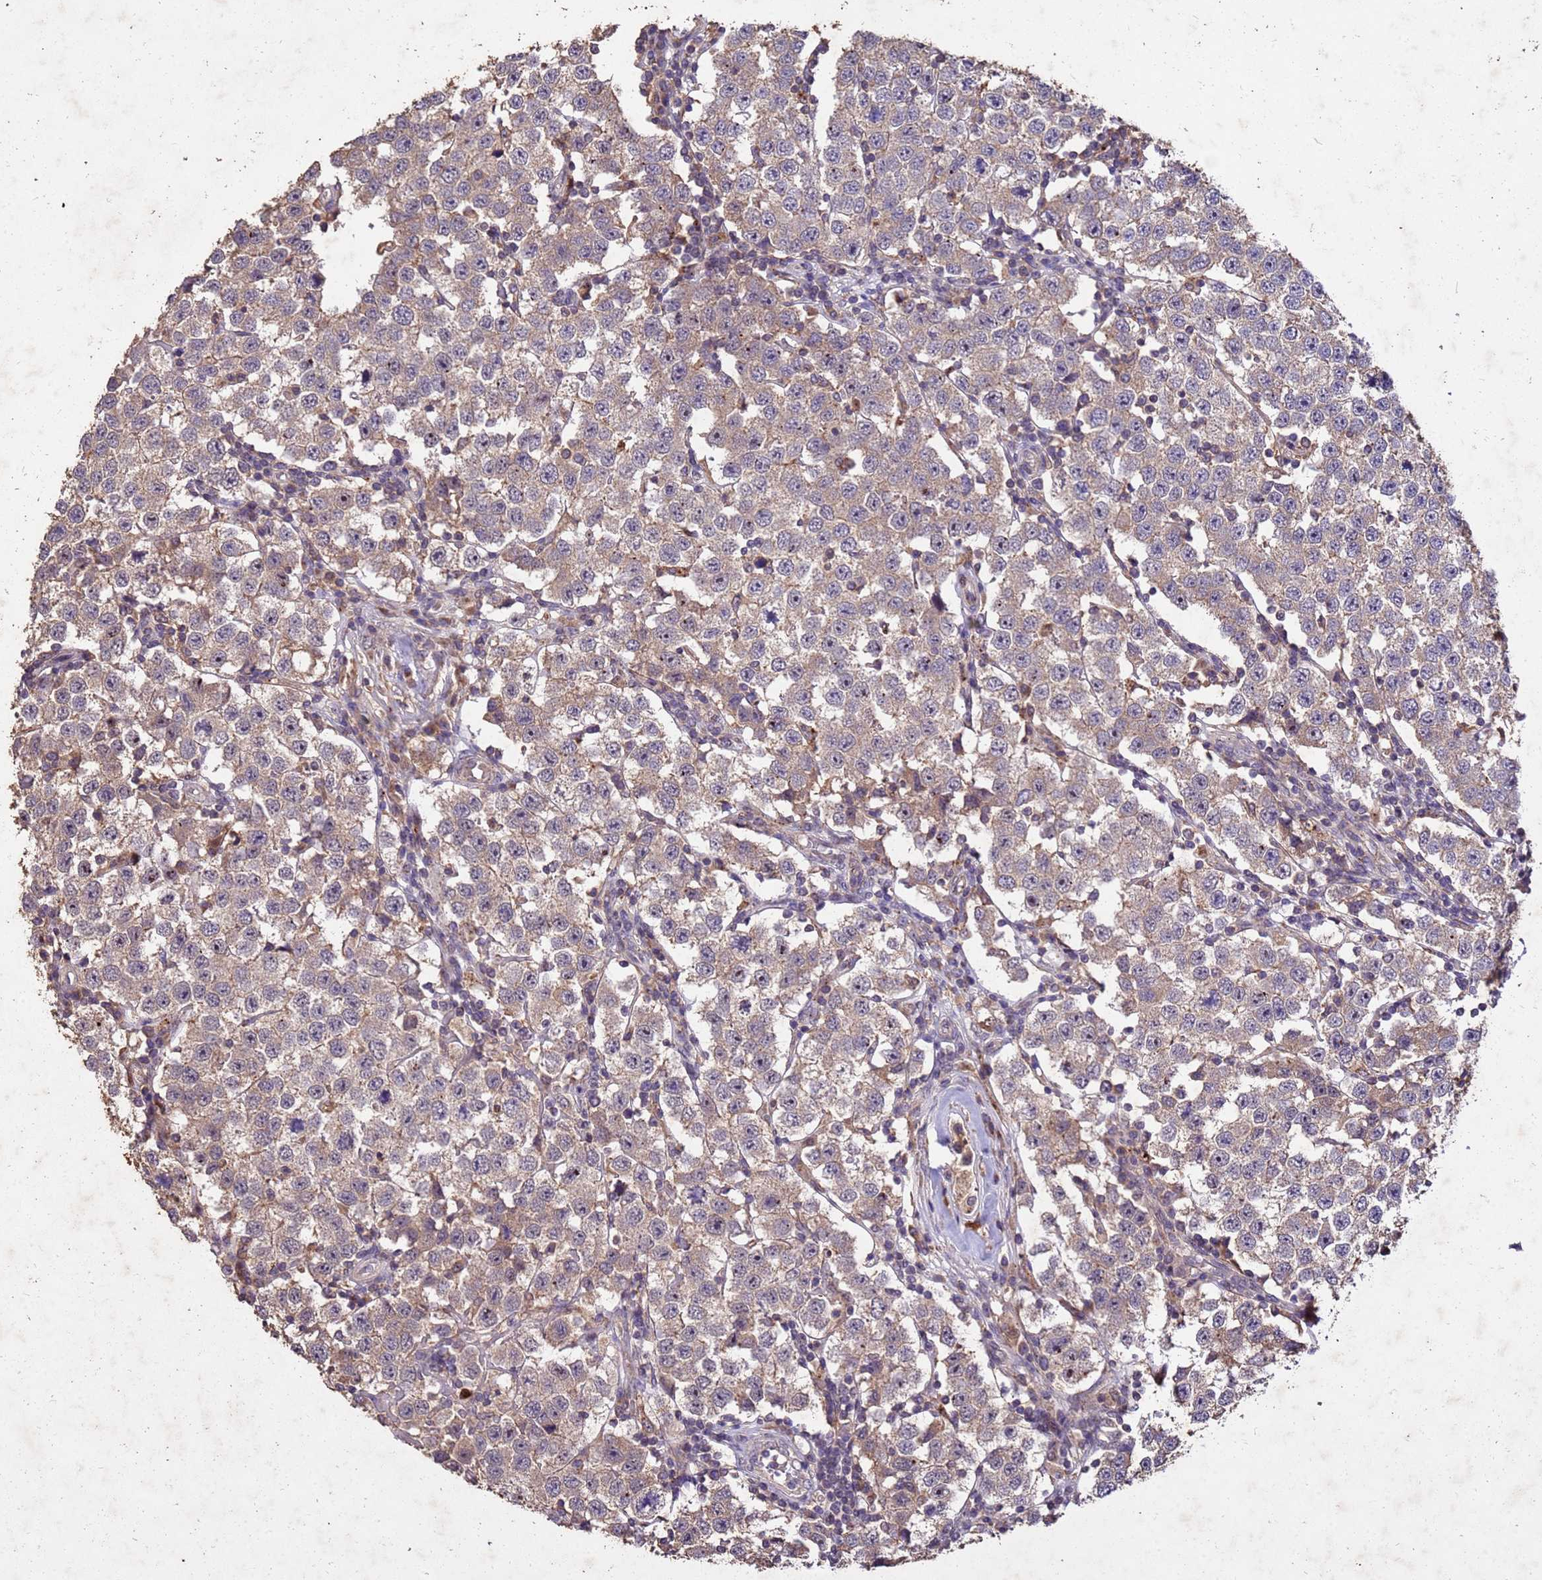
{"staining": {"intensity": "weak", "quantity": ">75%", "location": "cytoplasmic/membranous"}, "tissue": "testis cancer", "cell_type": "Tumor cells", "image_type": "cancer", "snomed": [{"axis": "morphology", "description": "Seminoma, NOS"}, {"axis": "topography", "description": "Testis"}], "caption": "This image demonstrates immunohistochemistry staining of testis cancer, with low weak cytoplasmic/membranous positivity in about >75% of tumor cells.", "gene": "TOR4A", "patient": {"sex": "male", "age": 34}}